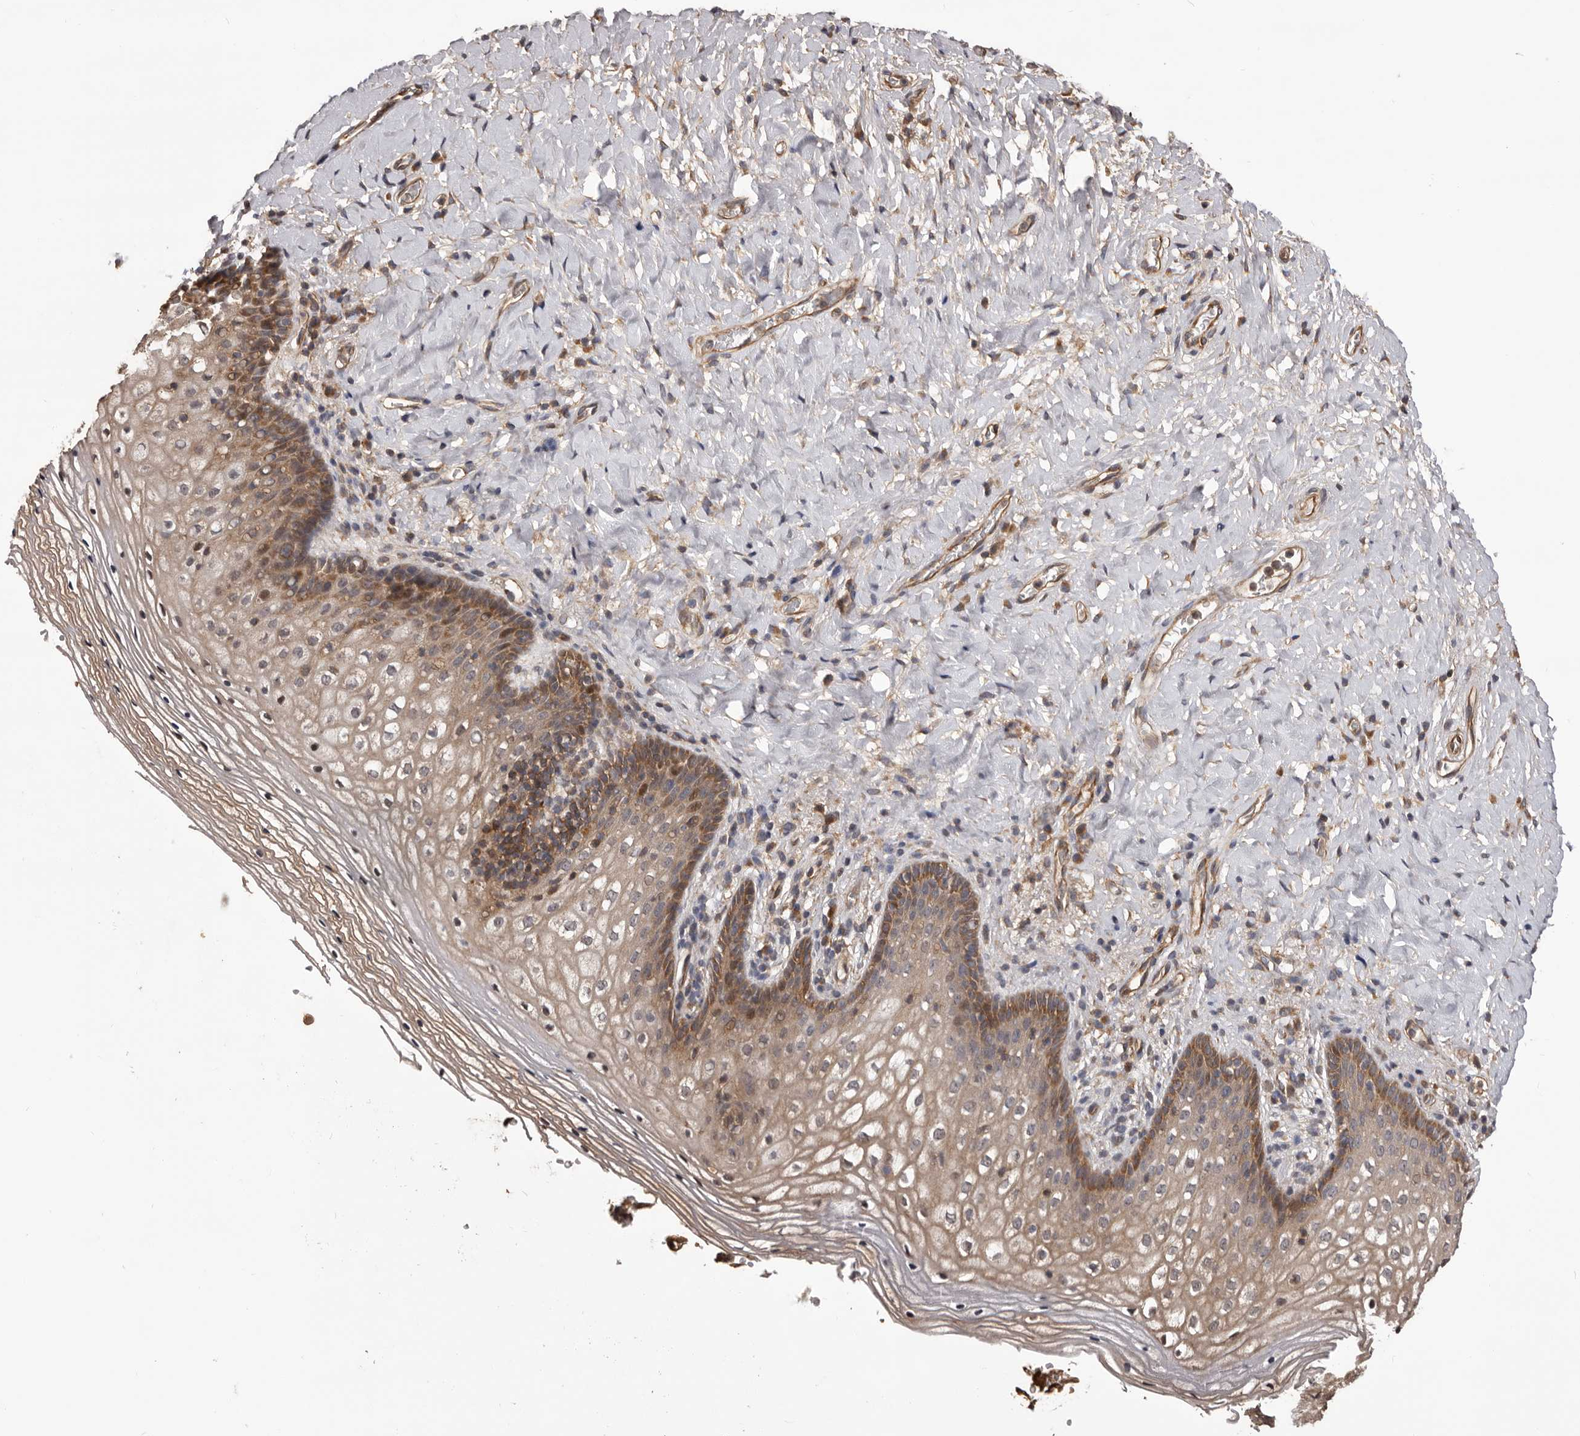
{"staining": {"intensity": "moderate", "quantity": ">75%", "location": "cytoplasmic/membranous,nuclear"}, "tissue": "vagina", "cell_type": "Squamous epithelial cells", "image_type": "normal", "snomed": [{"axis": "morphology", "description": "Normal tissue, NOS"}, {"axis": "topography", "description": "Vagina"}], "caption": "Normal vagina reveals moderate cytoplasmic/membranous,nuclear expression in about >75% of squamous epithelial cells The staining was performed using DAB (3,3'-diaminobenzidine) to visualize the protein expression in brown, while the nuclei were stained in blue with hematoxylin (Magnification: 20x)..", "gene": "ADAMTS2", "patient": {"sex": "female", "age": 60}}